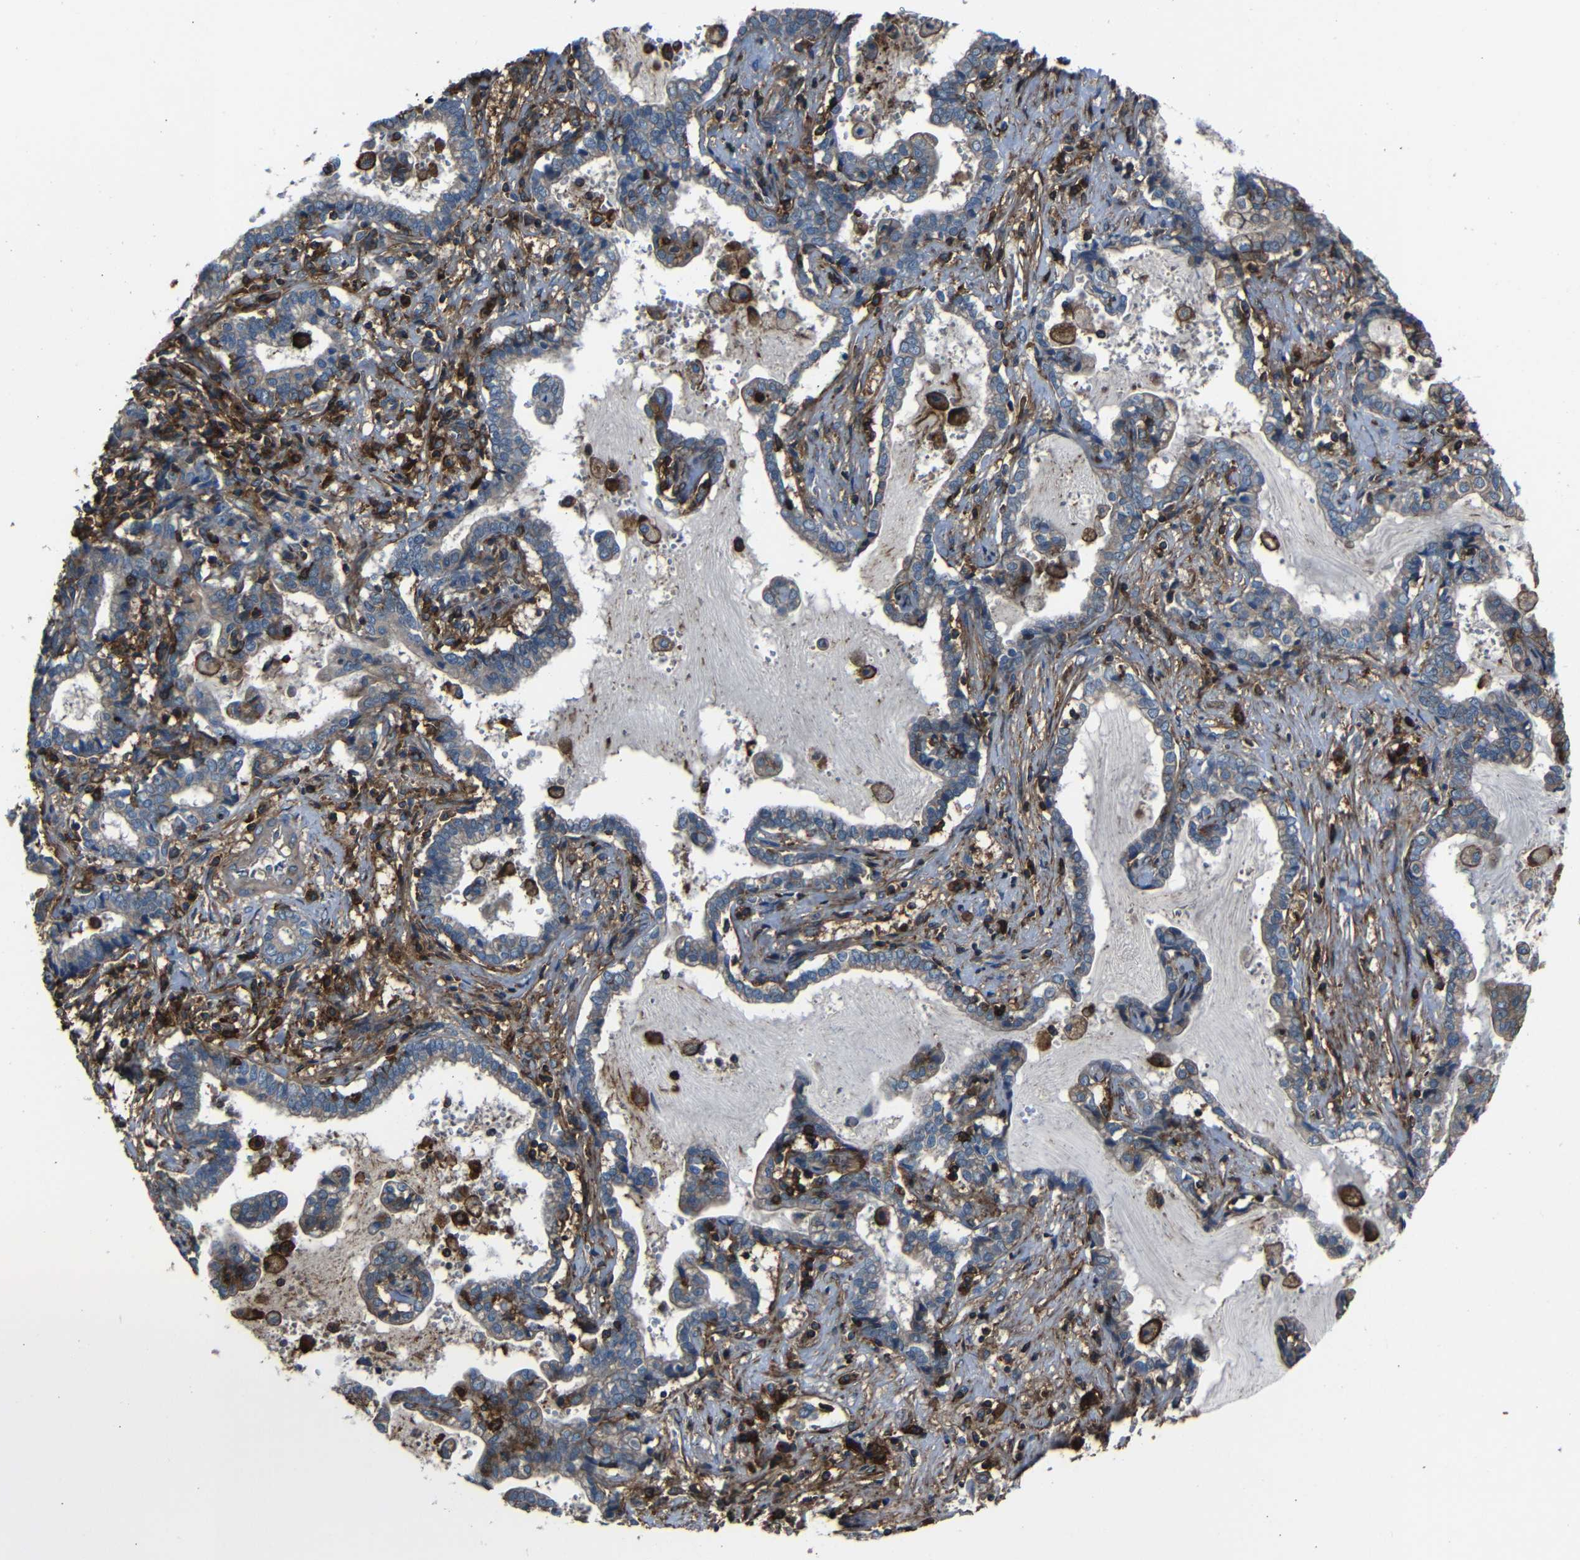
{"staining": {"intensity": "weak", "quantity": "<25%", "location": "cytoplasmic/membranous"}, "tissue": "liver cancer", "cell_type": "Tumor cells", "image_type": "cancer", "snomed": [{"axis": "morphology", "description": "Cholangiocarcinoma"}, {"axis": "topography", "description": "Liver"}], "caption": "This image is of cholangiocarcinoma (liver) stained with immunohistochemistry (IHC) to label a protein in brown with the nuclei are counter-stained blue. There is no positivity in tumor cells. (Immunohistochemistry, brightfield microscopy, high magnification).", "gene": "ADGRE5", "patient": {"sex": "male", "age": 57}}